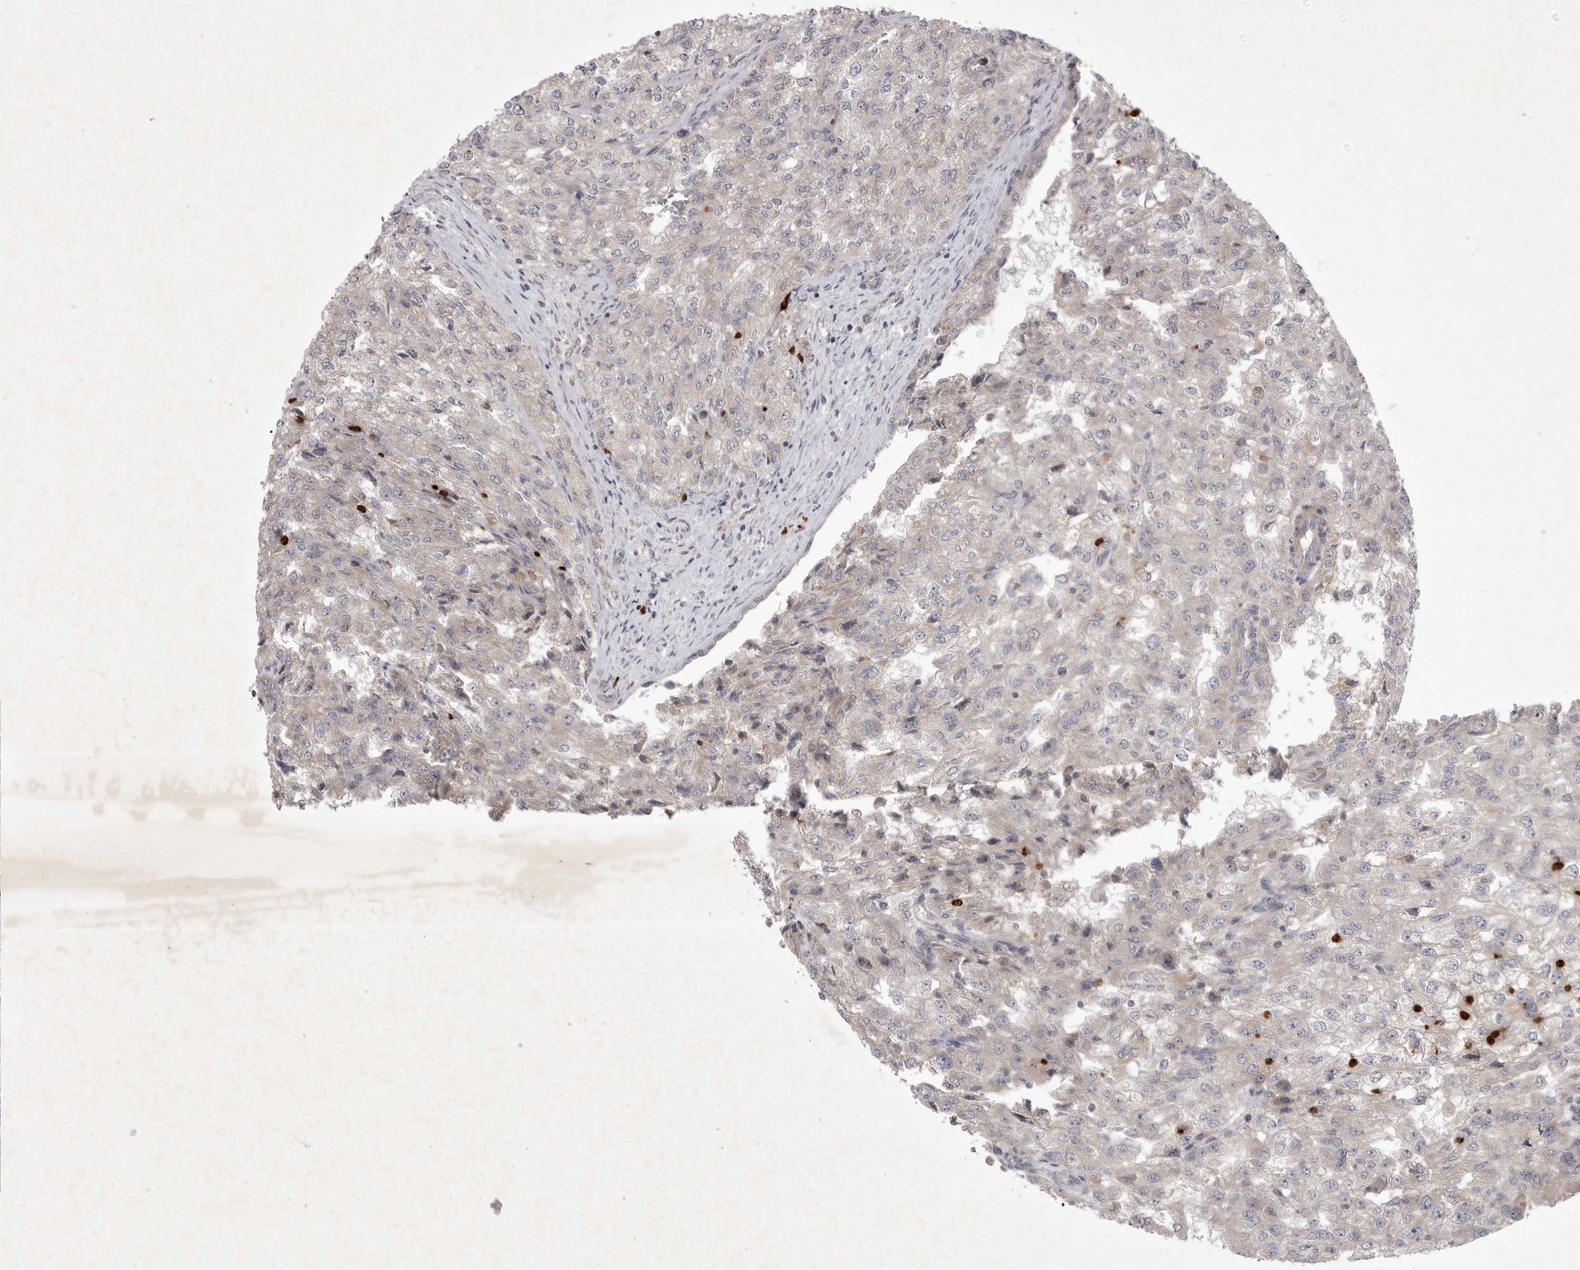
{"staining": {"intensity": "negative", "quantity": "none", "location": "none"}, "tissue": "renal cancer", "cell_type": "Tumor cells", "image_type": "cancer", "snomed": [{"axis": "morphology", "description": "Adenocarcinoma, NOS"}, {"axis": "topography", "description": "Kidney"}], "caption": "A micrograph of human adenocarcinoma (renal) is negative for staining in tumor cells. (DAB IHC visualized using brightfield microscopy, high magnification).", "gene": "UBE3D", "patient": {"sex": "female", "age": 54}}